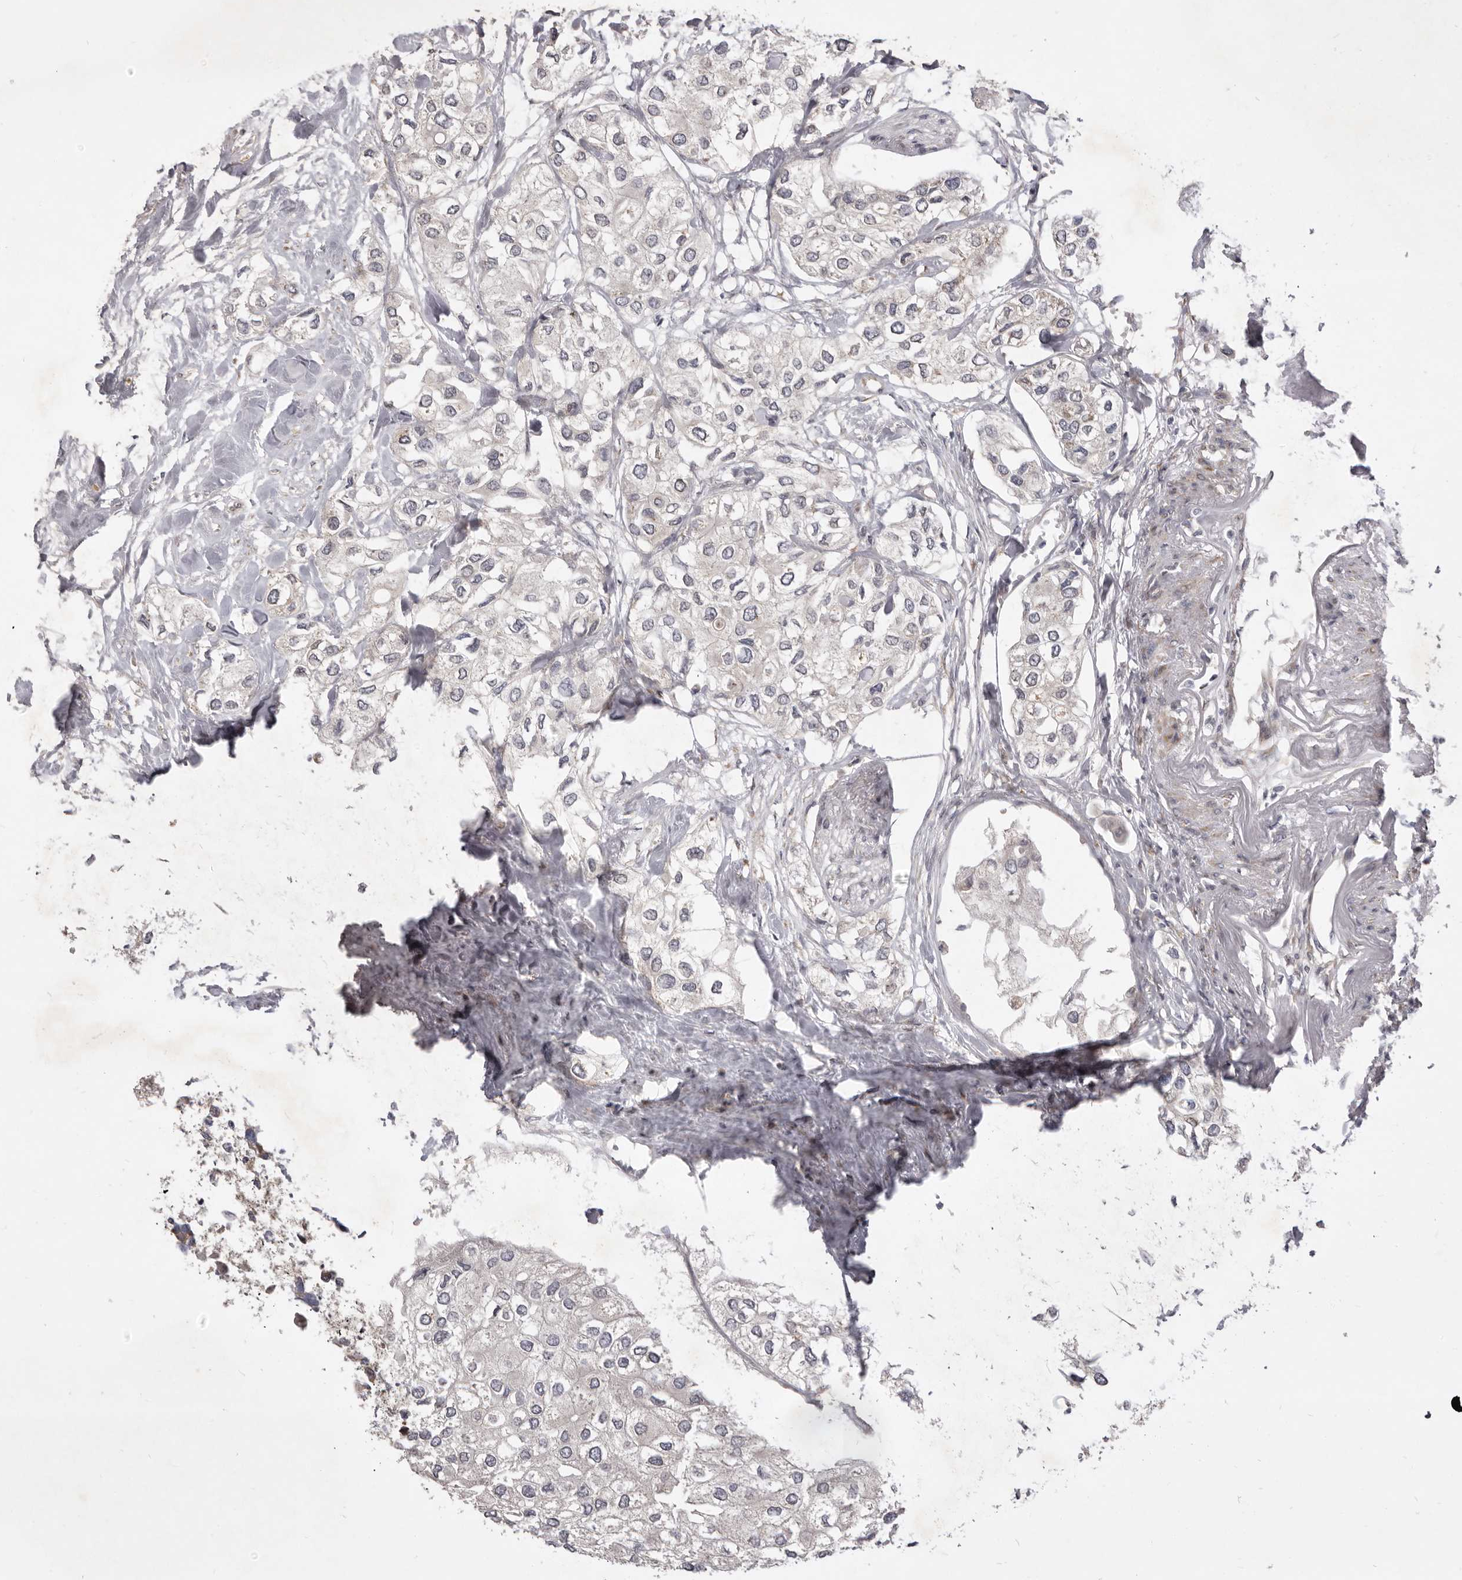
{"staining": {"intensity": "negative", "quantity": "none", "location": "none"}, "tissue": "urothelial cancer", "cell_type": "Tumor cells", "image_type": "cancer", "snomed": [{"axis": "morphology", "description": "Urothelial carcinoma, High grade"}, {"axis": "topography", "description": "Urinary bladder"}], "caption": "A photomicrograph of urothelial cancer stained for a protein exhibits no brown staining in tumor cells.", "gene": "TBC1D8B", "patient": {"sex": "male", "age": 64}}